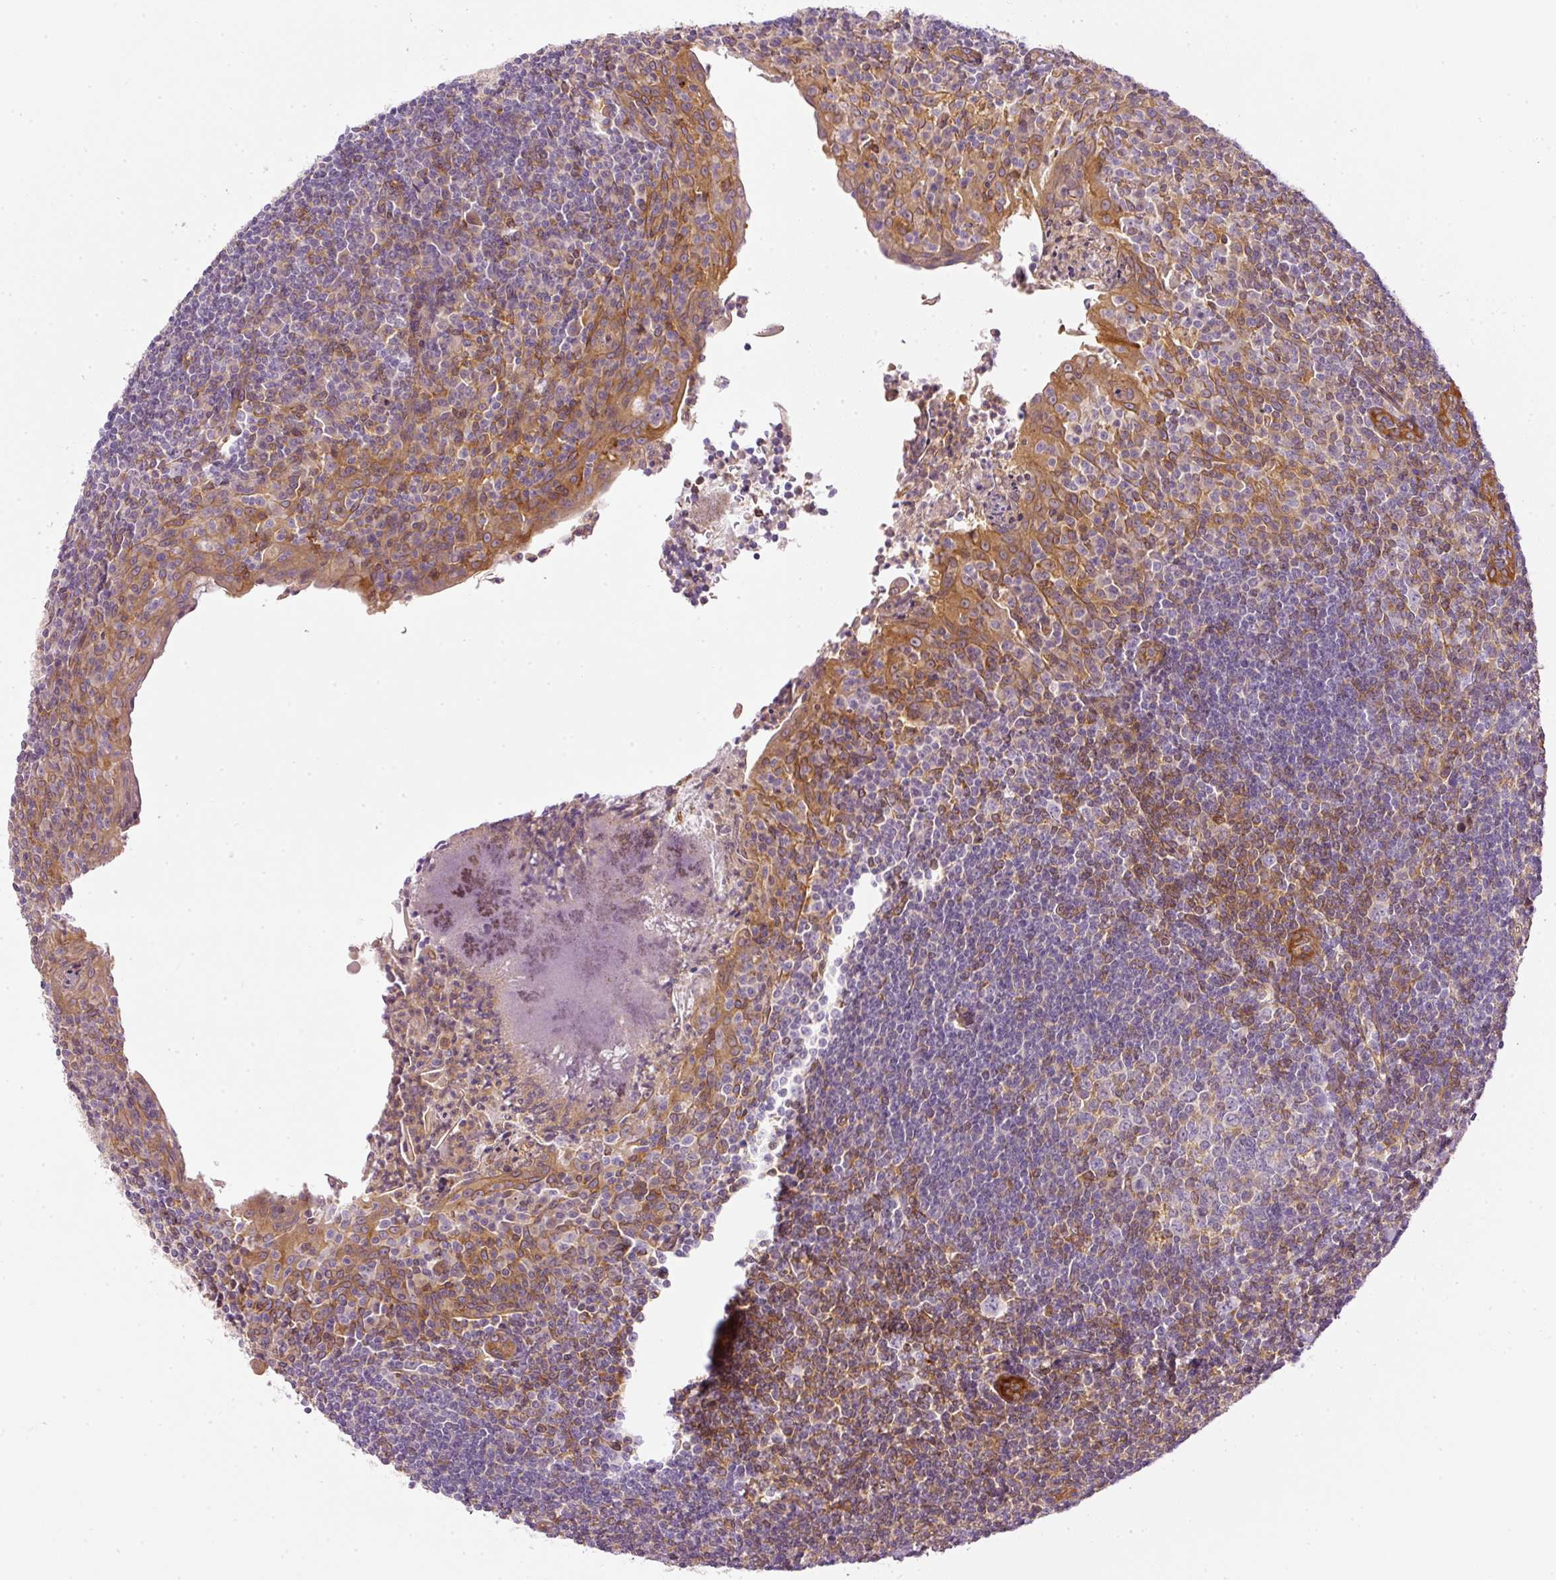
{"staining": {"intensity": "moderate", "quantity": "25%-75%", "location": "cytoplasmic/membranous"}, "tissue": "tonsil", "cell_type": "Germinal center cells", "image_type": "normal", "snomed": [{"axis": "morphology", "description": "Normal tissue, NOS"}, {"axis": "topography", "description": "Tonsil"}], "caption": "Unremarkable tonsil reveals moderate cytoplasmic/membranous positivity in about 25%-75% of germinal center cells (DAB (3,3'-diaminobenzidine) IHC, brown staining for protein, blue staining for nuclei)..", "gene": "TBC1D2B", "patient": {"sex": "male", "age": 27}}